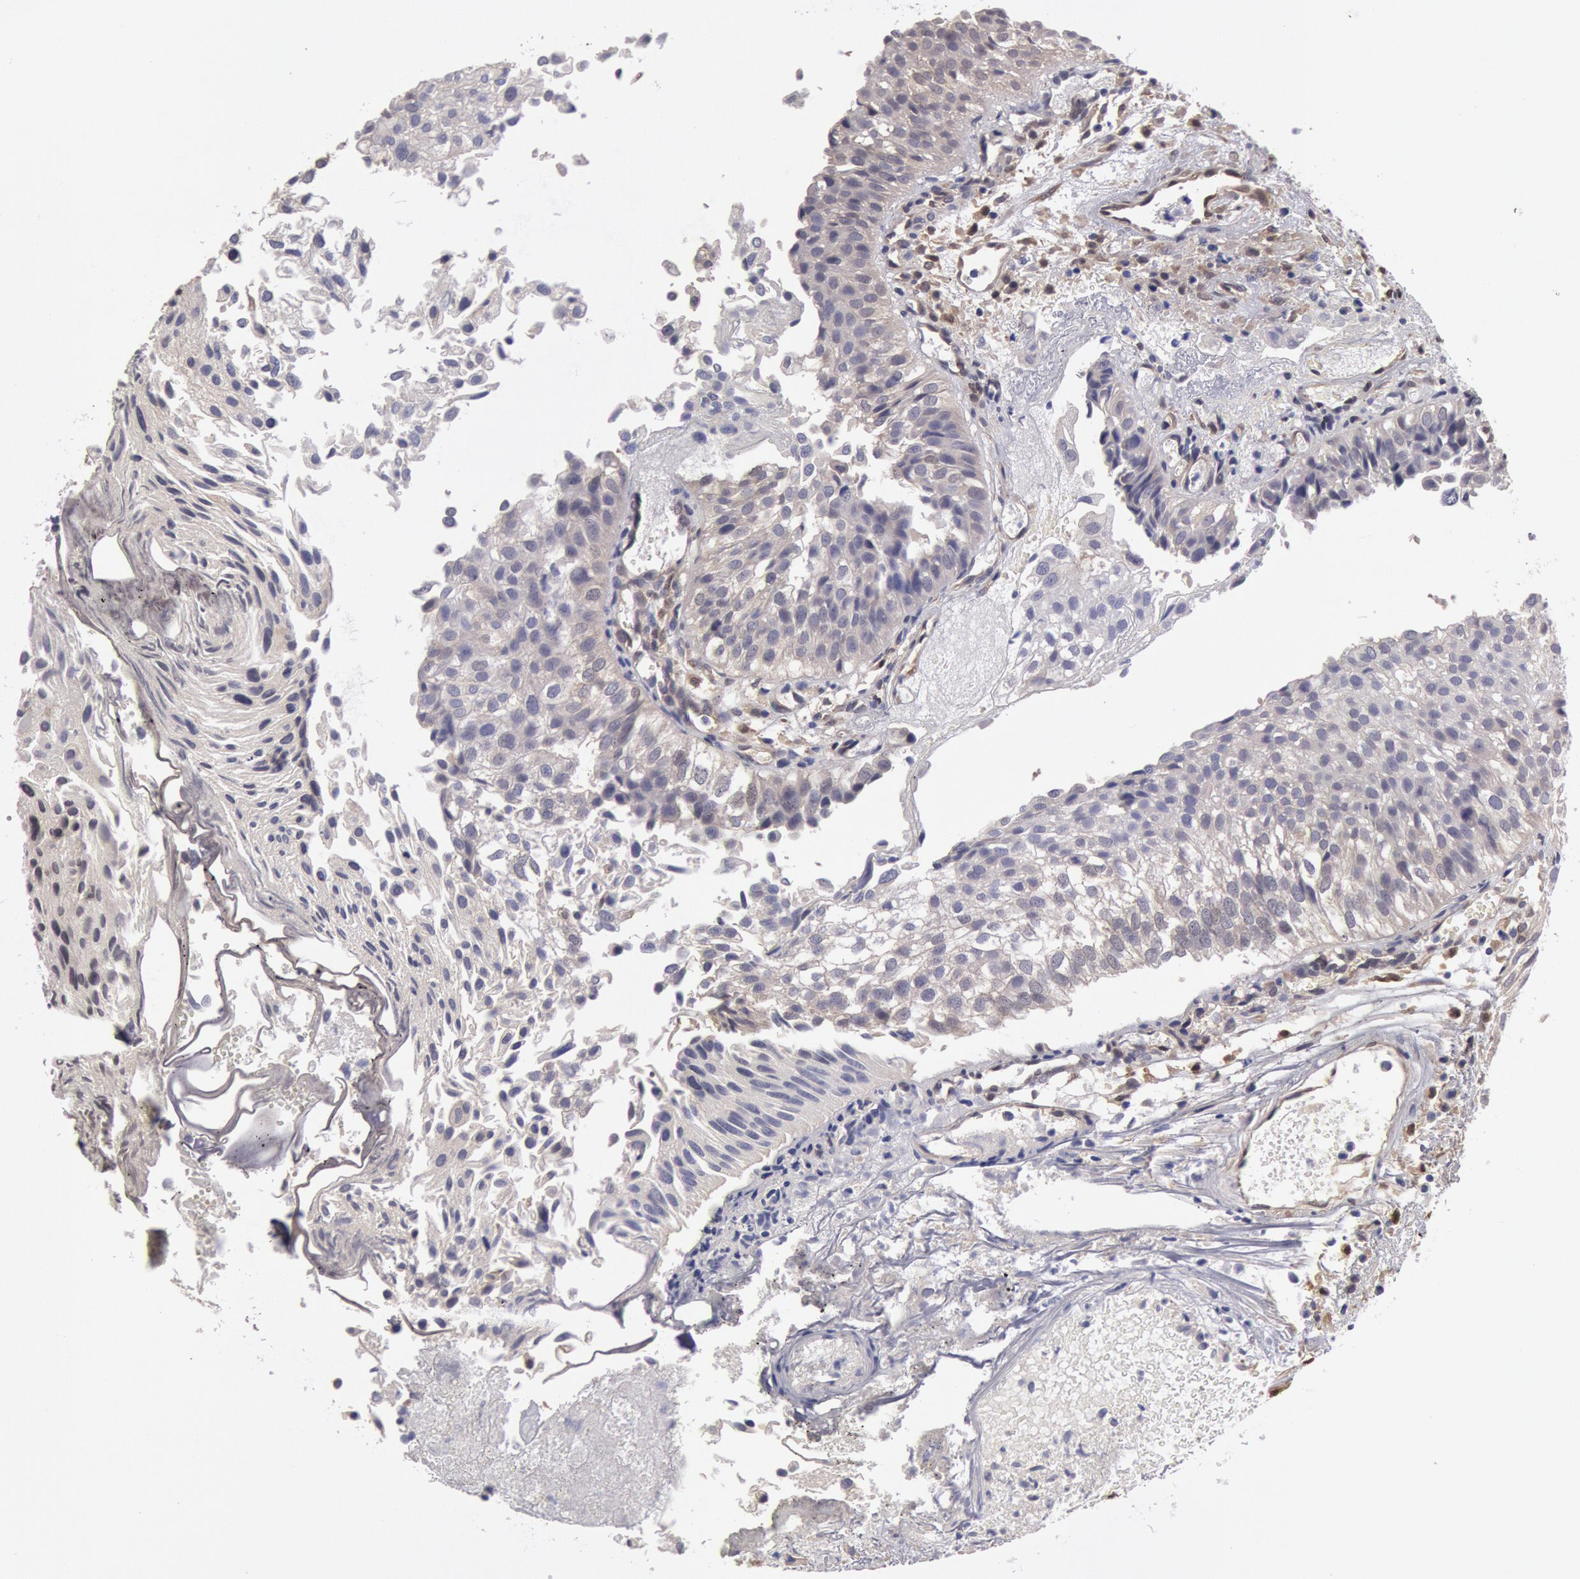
{"staining": {"intensity": "negative", "quantity": "none", "location": "none"}, "tissue": "urothelial cancer", "cell_type": "Tumor cells", "image_type": "cancer", "snomed": [{"axis": "morphology", "description": "Urothelial carcinoma, Low grade"}, {"axis": "topography", "description": "Urinary bladder"}], "caption": "An immunohistochemistry image of urothelial carcinoma (low-grade) is shown. There is no staining in tumor cells of urothelial carcinoma (low-grade).", "gene": "CCDC50", "patient": {"sex": "female", "age": 89}}